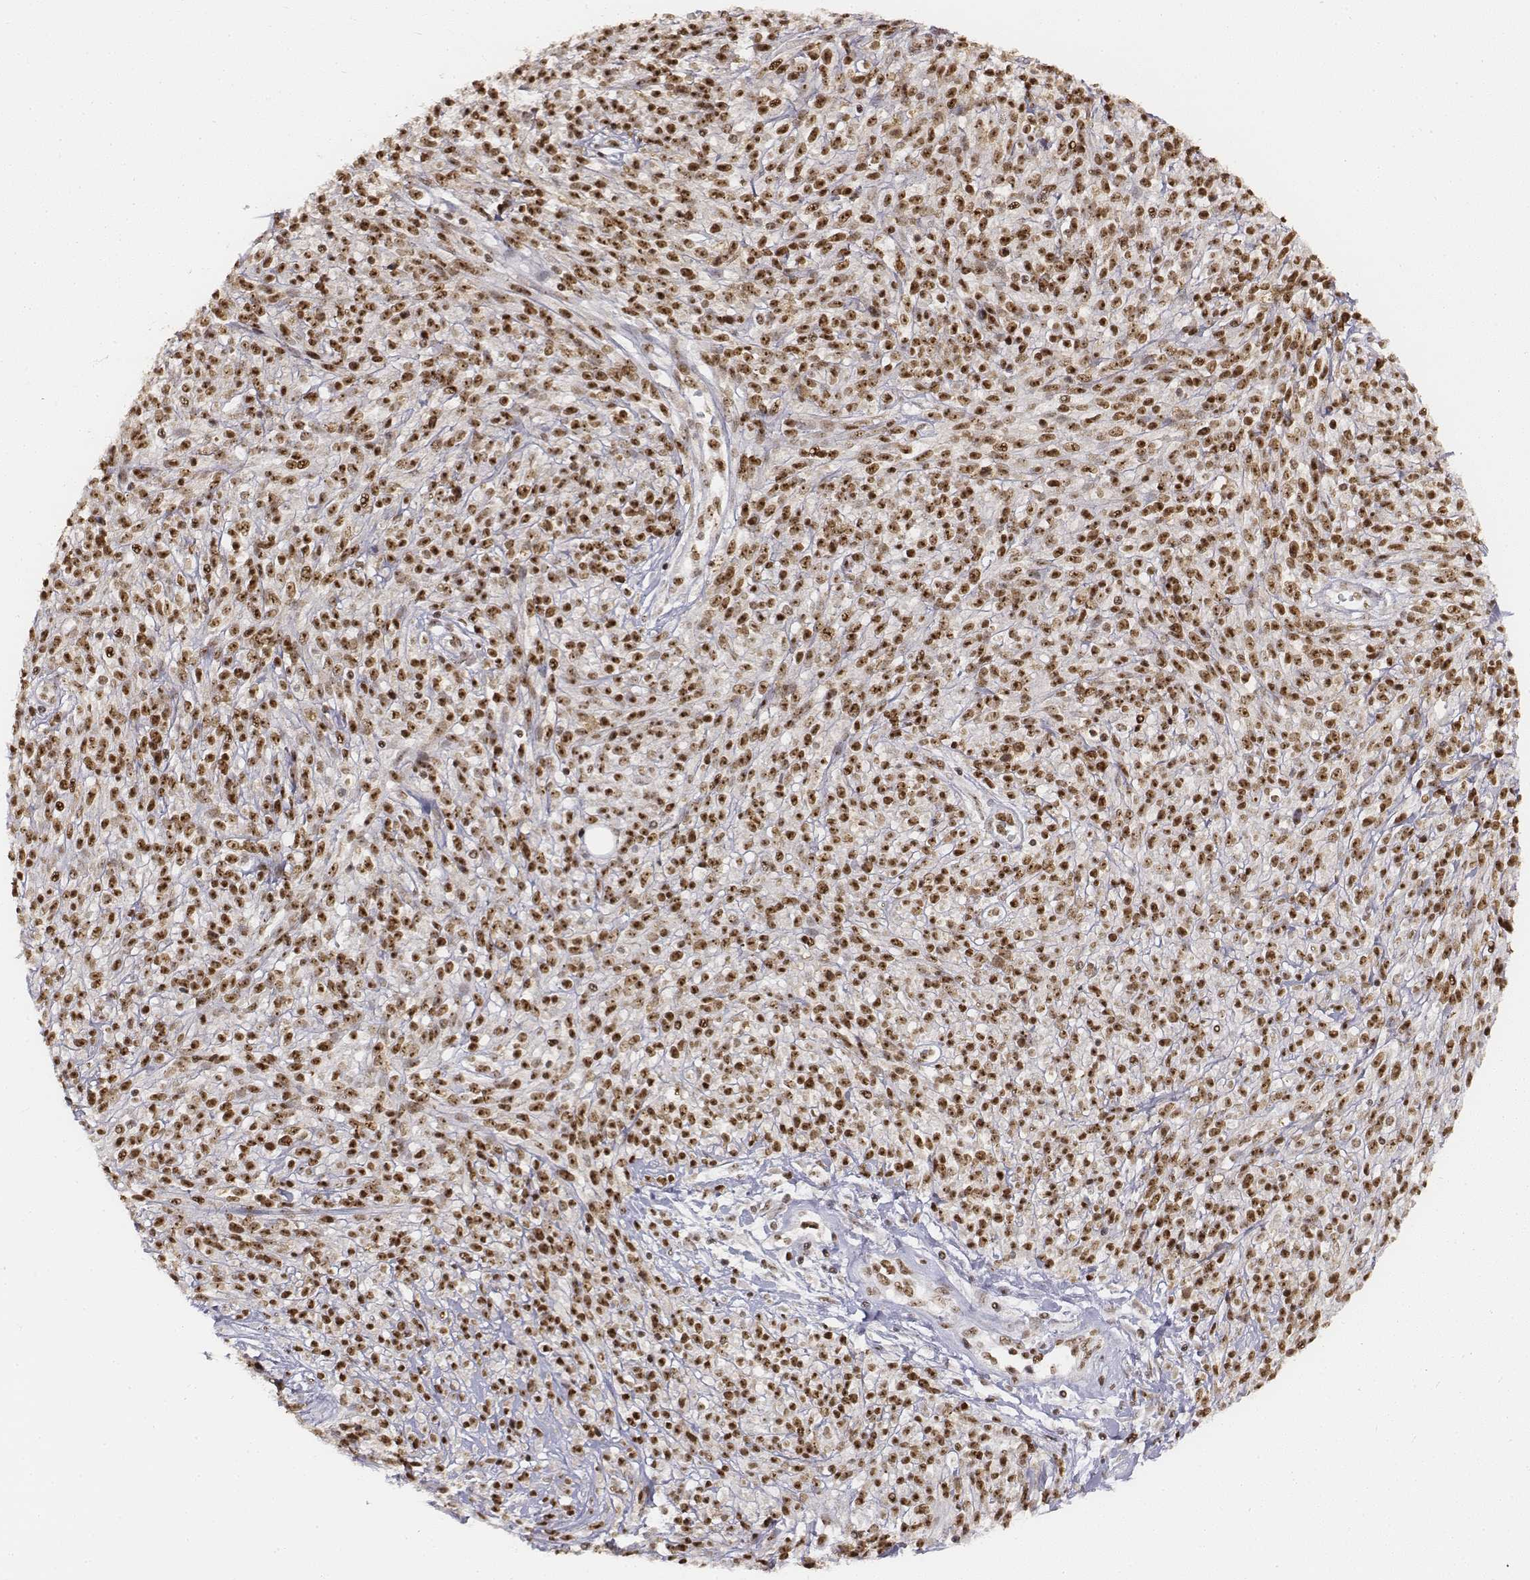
{"staining": {"intensity": "strong", "quantity": ">75%", "location": "nuclear"}, "tissue": "melanoma", "cell_type": "Tumor cells", "image_type": "cancer", "snomed": [{"axis": "morphology", "description": "Malignant melanoma, NOS"}, {"axis": "topography", "description": "Skin"}, {"axis": "topography", "description": "Skin of trunk"}], "caption": "Strong nuclear protein positivity is present in about >75% of tumor cells in melanoma.", "gene": "PHF6", "patient": {"sex": "male", "age": 74}}